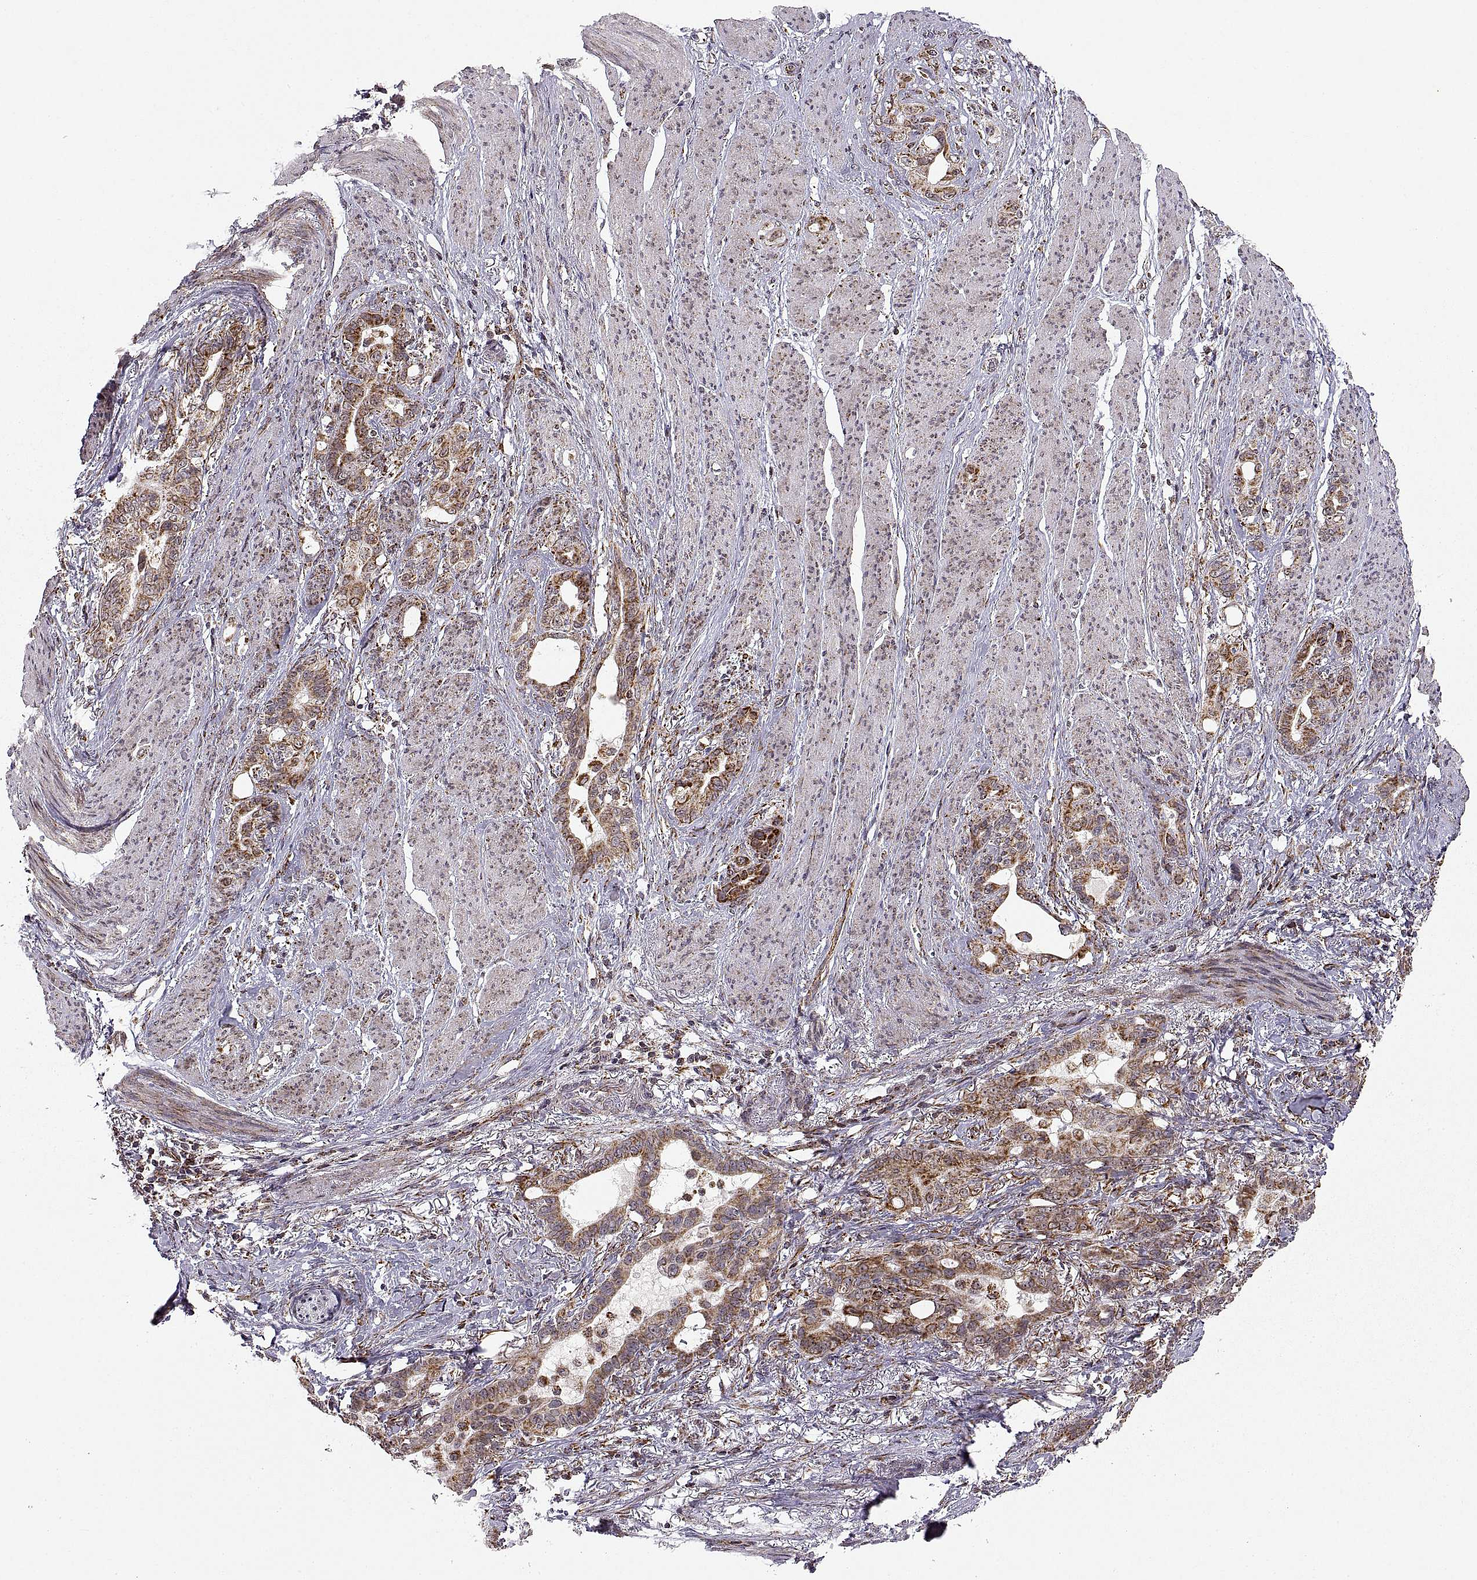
{"staining": {"intensity": "moderate", "quantity": "25%-75%", "location": "cytoplasmic/membranous"}, "tissue": "stomach cancer", "cell_type": "Tumor cells", "image_type": "cancer", "snomed": [{"axis": "morphology", "description": "Normal tissue, NOS"}, {"axis": "morphology", "description": "Adenocarcinoma, NOS"}, {"axis": "topography", "description": "Esophagus"}, {"axis": "topography", "description": "Stomach, upper"}], "caption": "Approximately 25%-75% of tumor cells in adenocarcinoma (stomach) exhibit moderate cytoplasmic/membranous protein staining as visualized by brown immunohistochemical staining.", "gene": "MANBAL", "patient": {"sex": "male", "age": 62}}